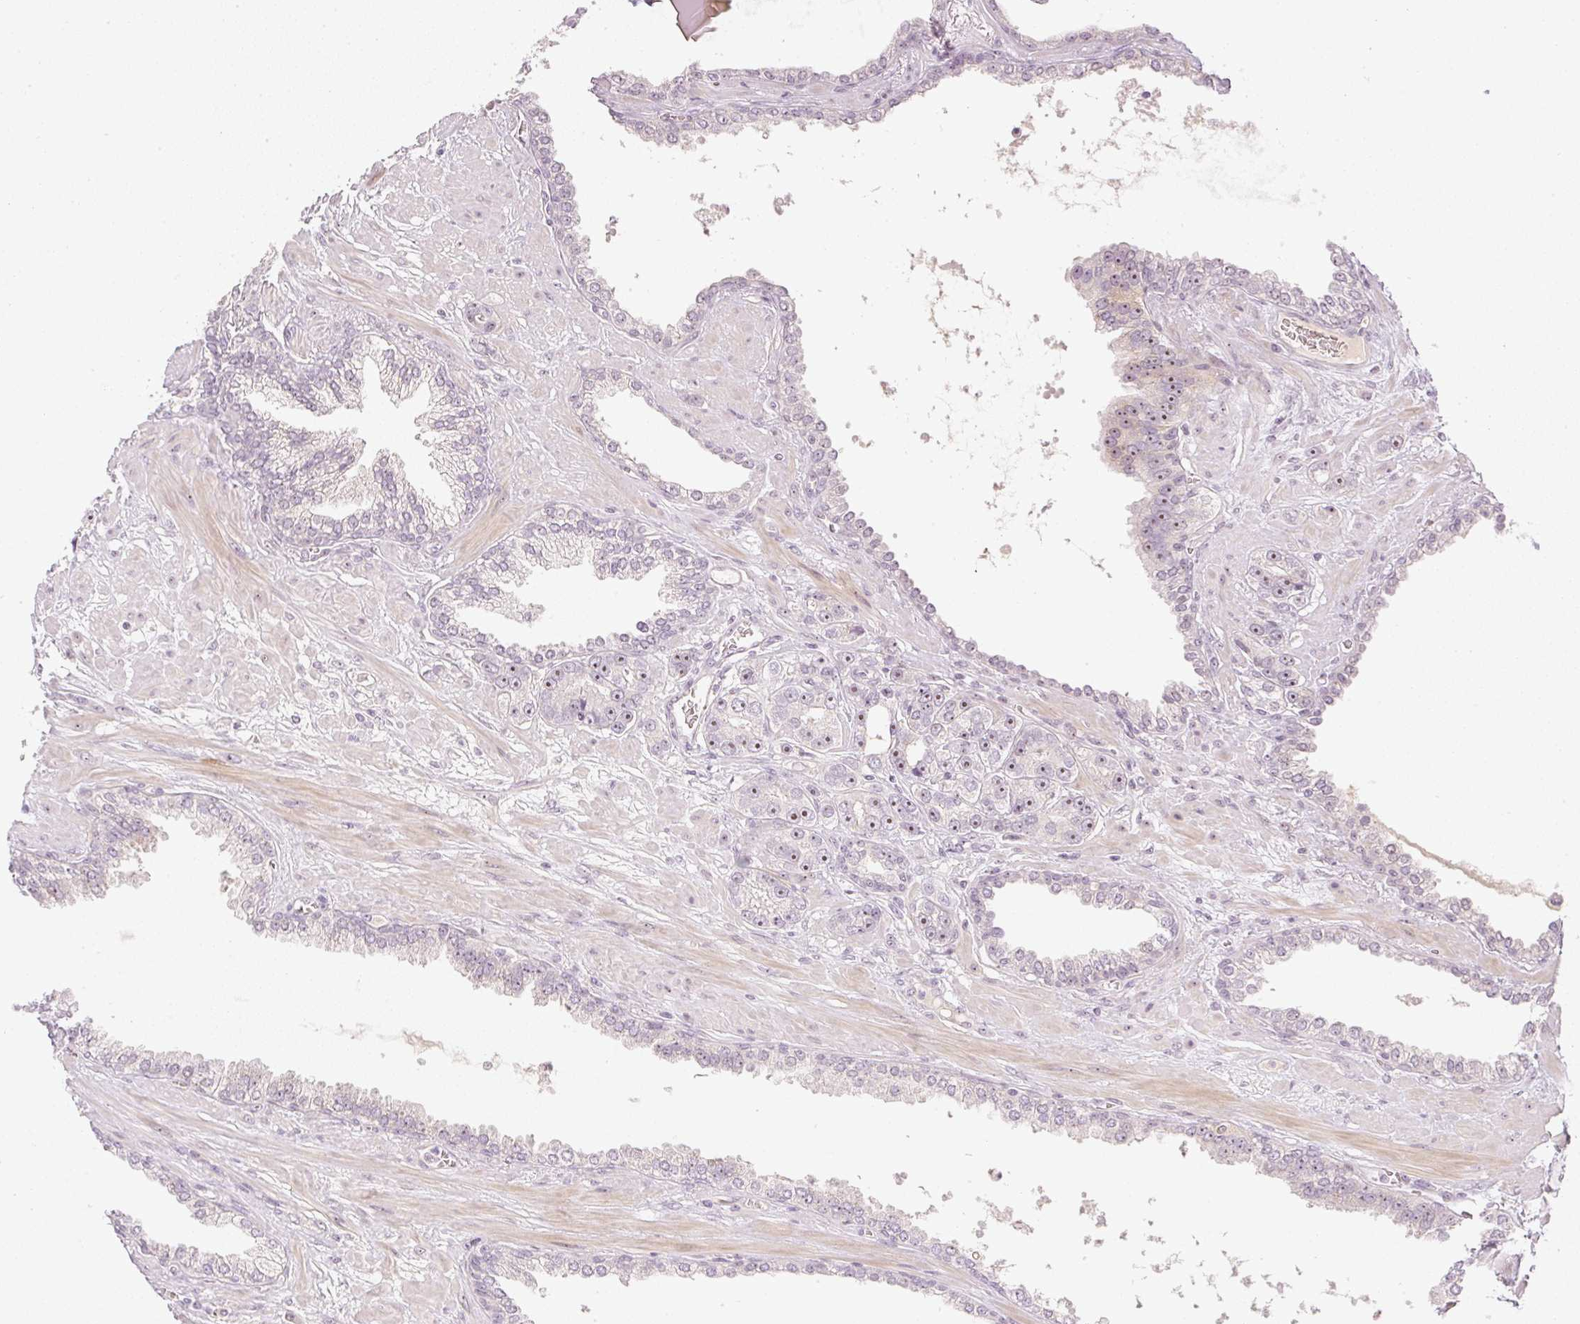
{"staining": {"intensity": "moderate", "quantity": ">75%", "location": "nuclear"}, "tissue": "prostate cancer", "cell_type": "Tumor cells", "image_type": "cancer", "snomed": [{"axis": "morphology", "description": "Adenocarcinoma, High grade"}, {"axis": "topography", "description": "Prostate"}], "caption": "Prostate high-grade adenocarcinoma stained with a protein marker reveals moderate staining in tumor cells.", "gene": "AAR2", "patient": {"sex": "male", "age": 71}}